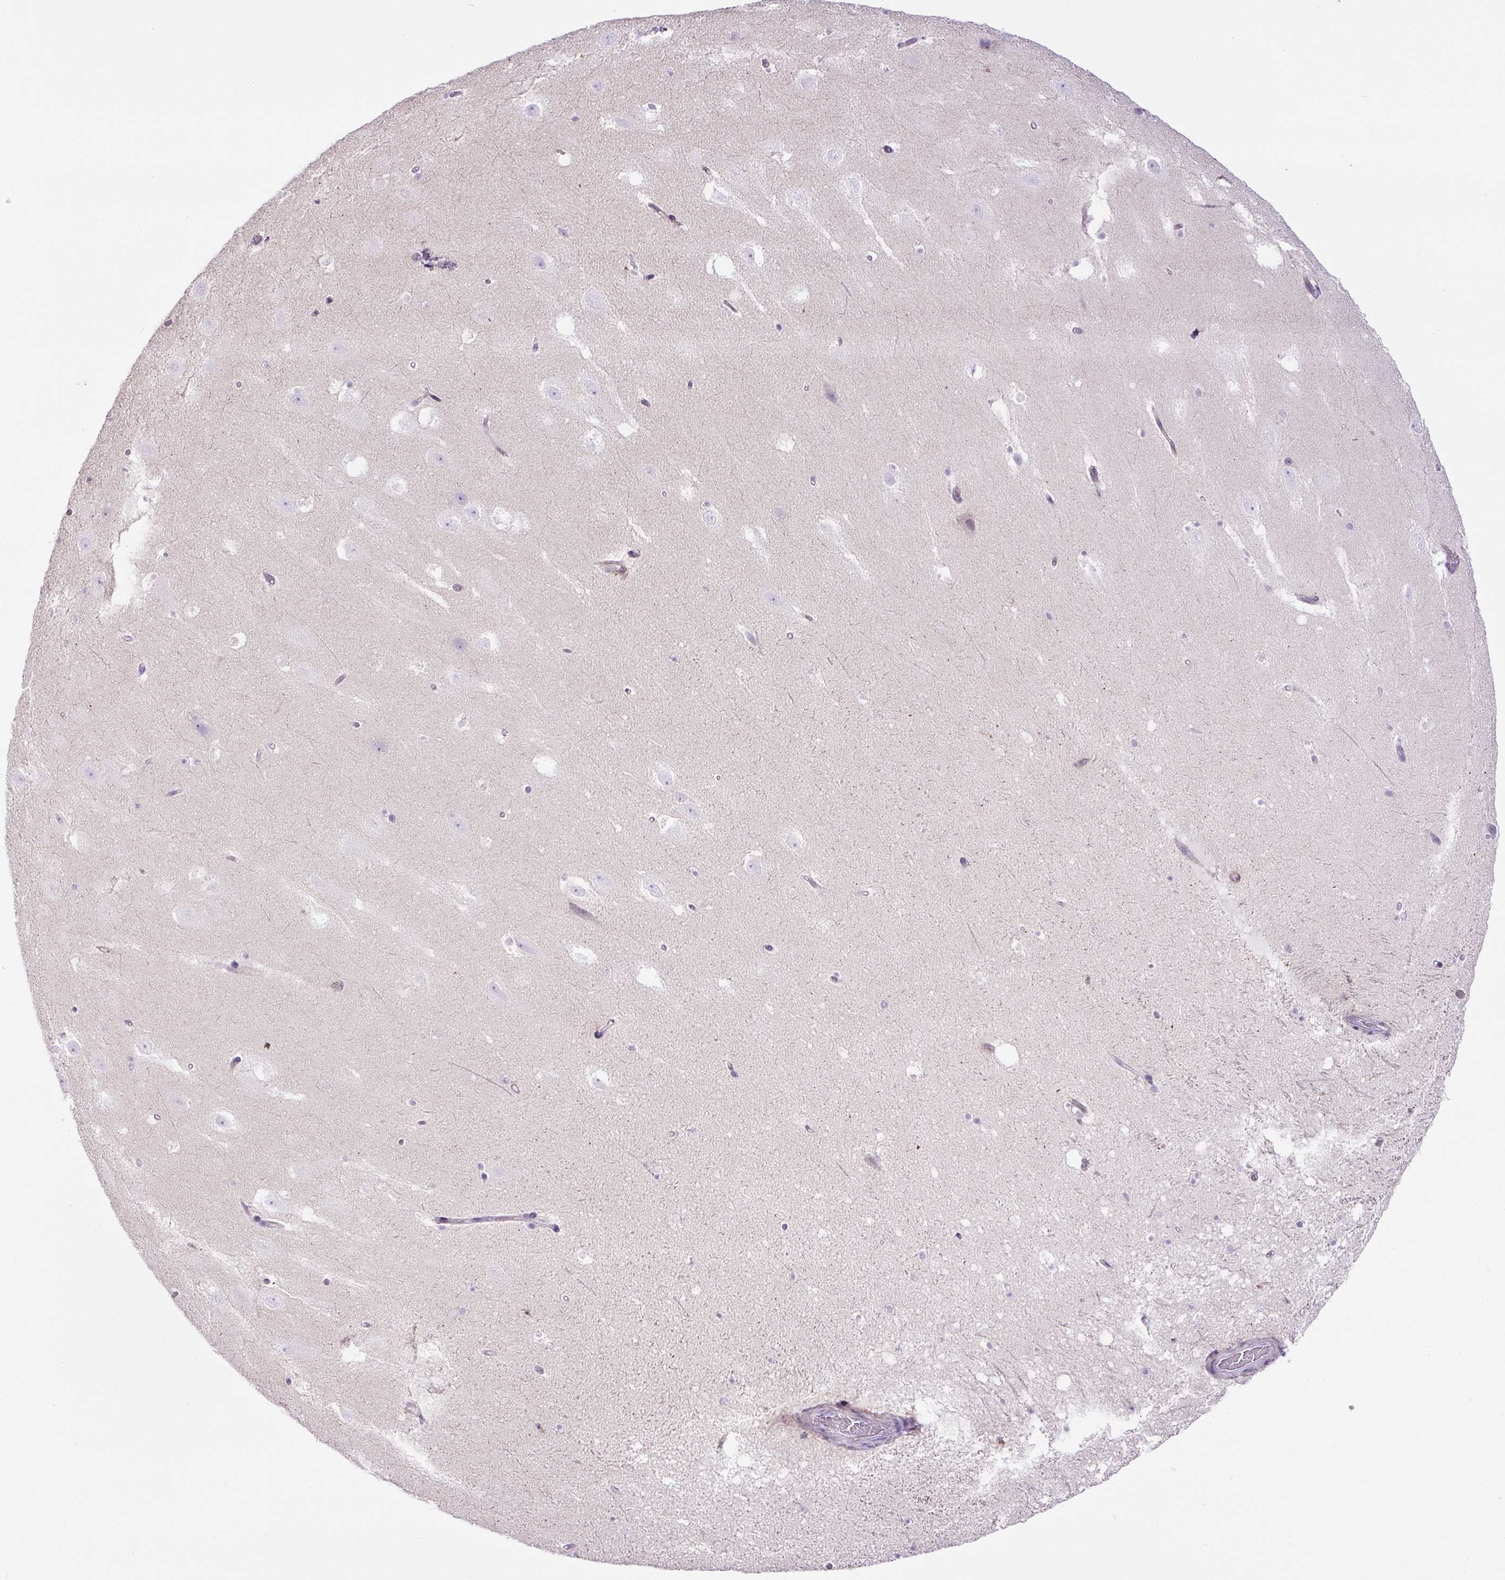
{"staining": {"intensity": "negative", "quantity": "none", "location": "none"}, "tissue": "hippocampus", "cell_type": "Glial cells", "image_type": "normal", "snomed": [{"axis": "morphology", "description": "Normal tissue, NOS"}, {"axis": "topography", "description": "Hippocampus"}], "caption": "DAB immunohistochemical staining of unremarkable human hippocampus exhibits no significant staining in glial cells. (Stains: DAB (3,3'-diaminobenzidine) immunohistochemistry (IHC) with hematoxylin counter stain, Microscopy: brightfield microscopy at high magnification).", "gene": "ZNF596", "patient": {"sex": "male", "age": 37}}